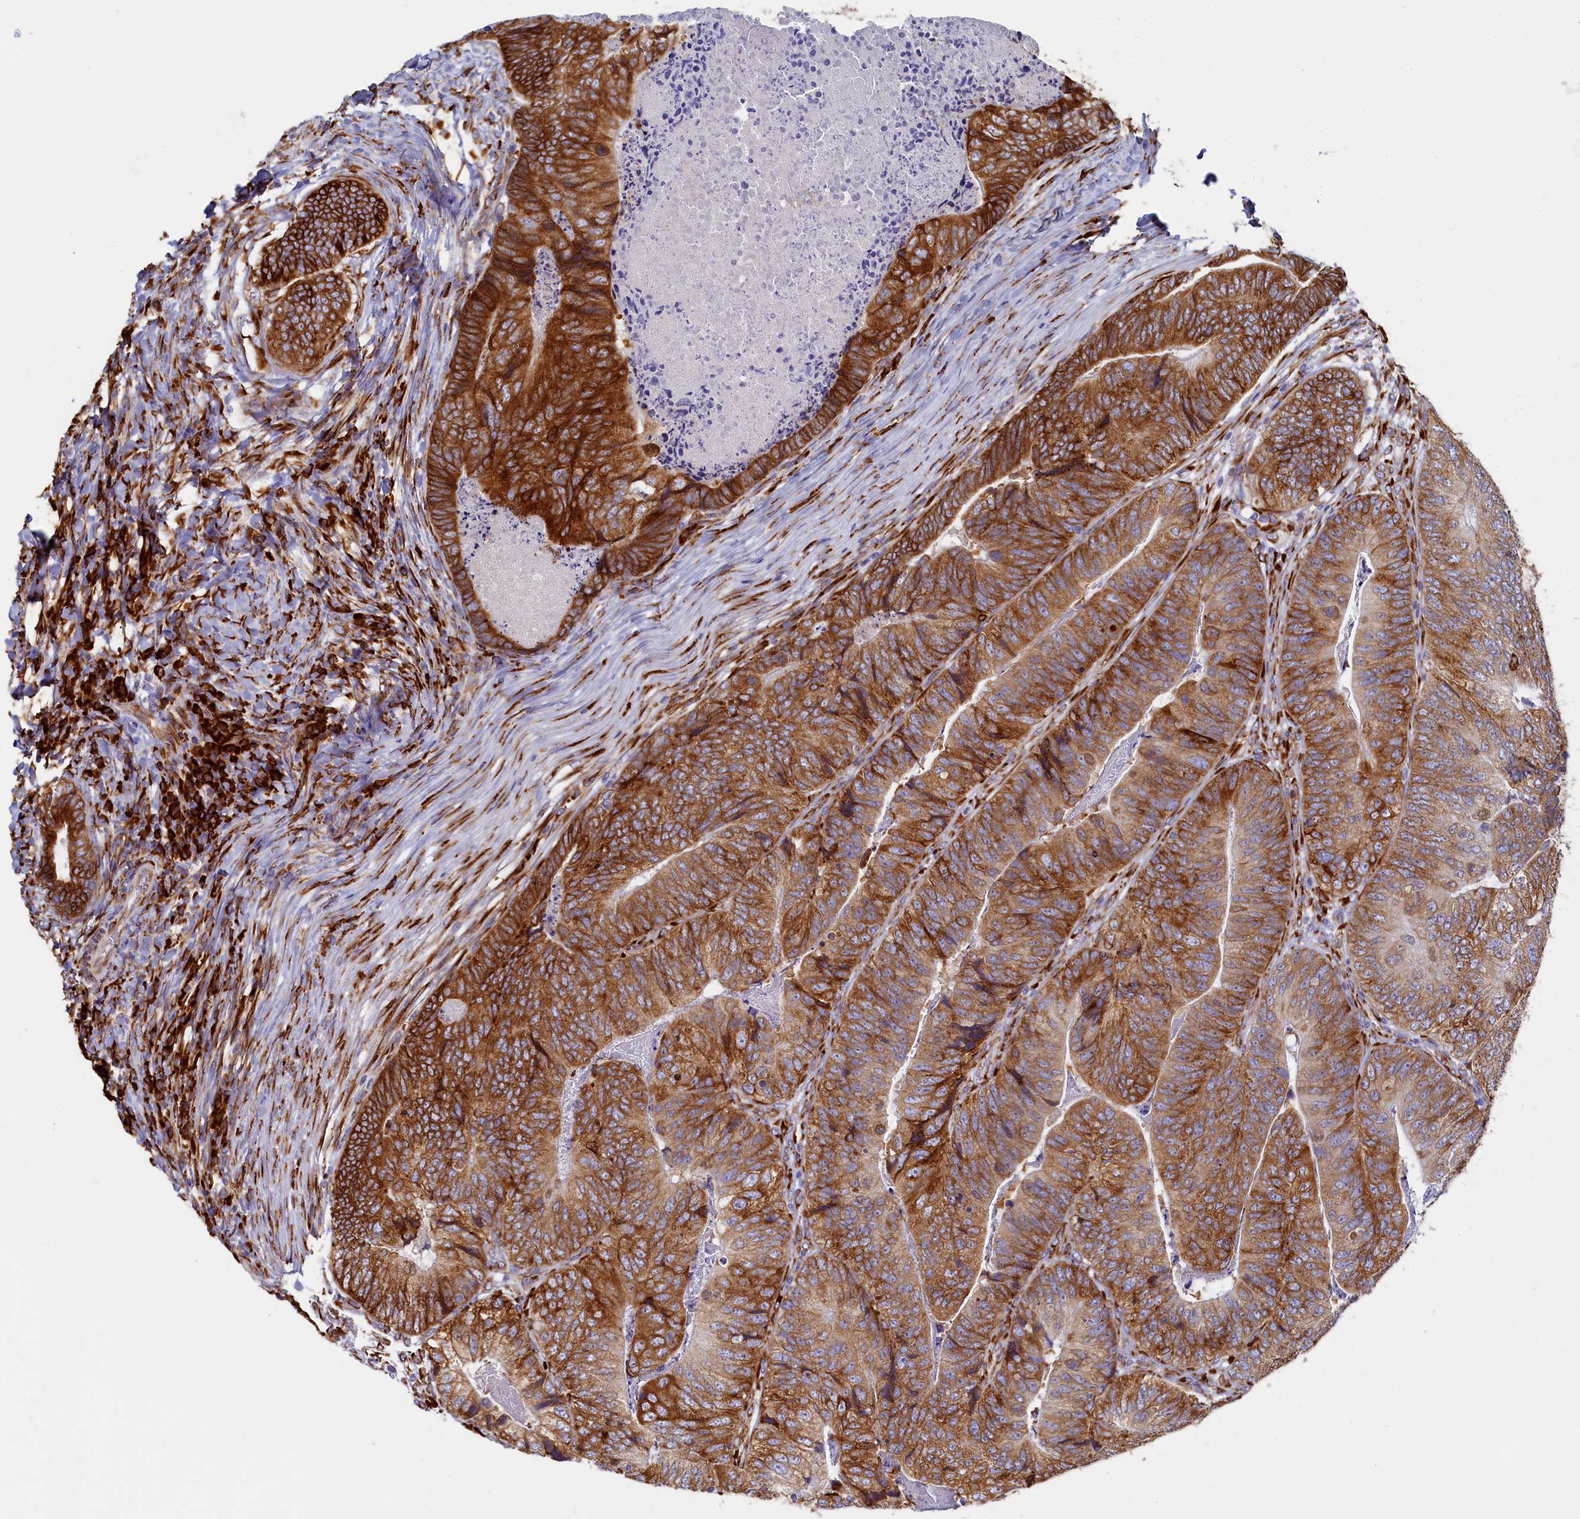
{"staining": {"intensity": "strong", "quantity": ">75%", "location": "cytoplasmic/membranous"}, "tissue": "colorectal cancer", "cell_type": "Tumor cells", "image_type": "cancer", "snomed": [{"axis": "morphology", "description": "Adenocarcinoma, NOS"}, {"axis": "topography", "description": "Colon"}], "caption": "High-magnification brightfield microscopy of adenocarcinoma (colorectal) stained with DAB (3,3'-diaminobenzidine) (brown) and counterstained with hematoxylin (blue). tumor cells exhibit strong cytoplasmic/membranous expression is seen in about>75% of cells.", "gene": "TMEM18", "patient": {"sex": "female", "age": 67}}